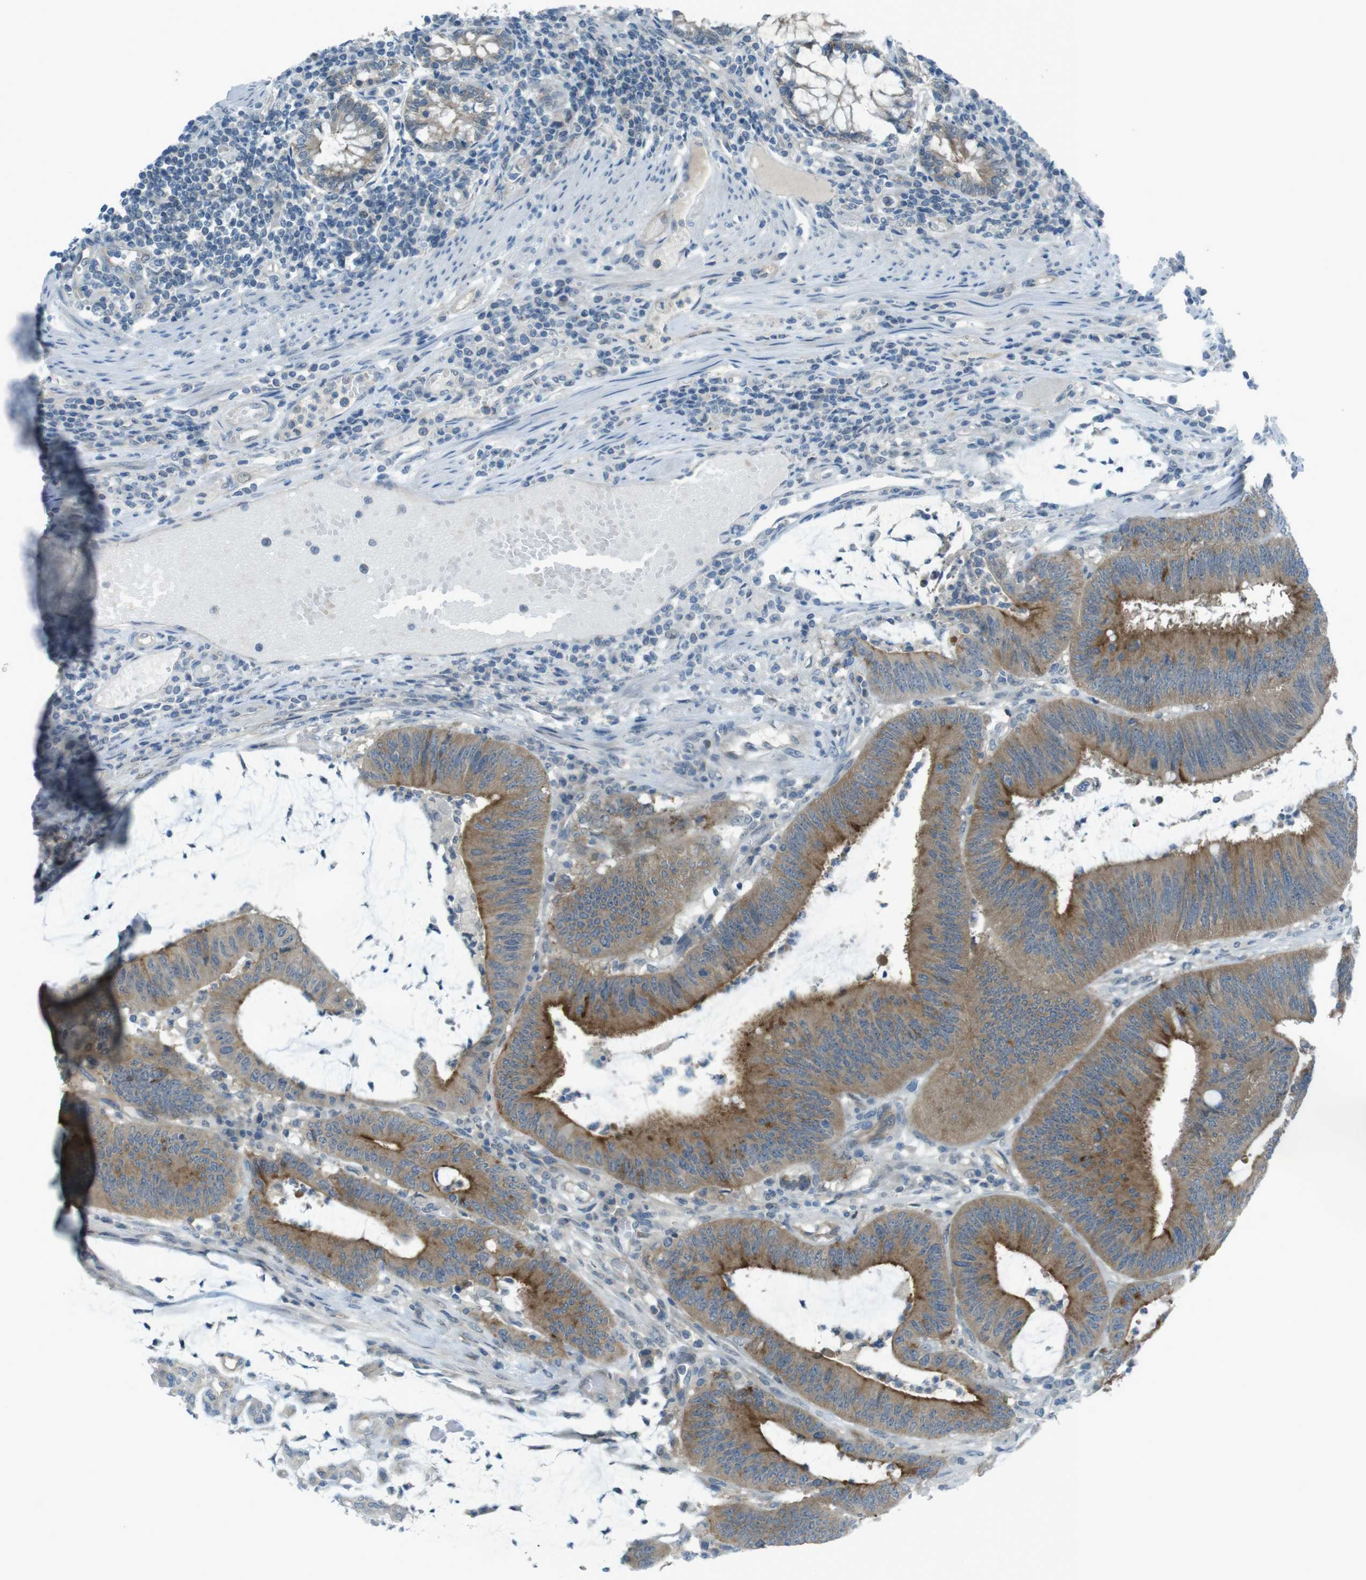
{"staining": {"intensity": "moderate", "quantity": ">75%", "location": "cytoplasmic/membranous"}, "tissue": "colorectal cancer", "cell_type": "Tumor cells", "image_type": "cancer", "snomed": [{"axis": "morphology", "description": "Adenocarcinoma, NOS"}, {"axis": "topography", "description": "Rectum"}], "caption": "Immunohistochemical staining of human colorectal cancer reveals moderate cytoplasmic/membranous protein positivity in about >75% of tumor cells. (DAB (3,3'-diaminobenzidine) IHC with brightfield microscopy, high magnification).", "gene": "ZDHHC20", "patient": {"sex": "female", "age": 66}}